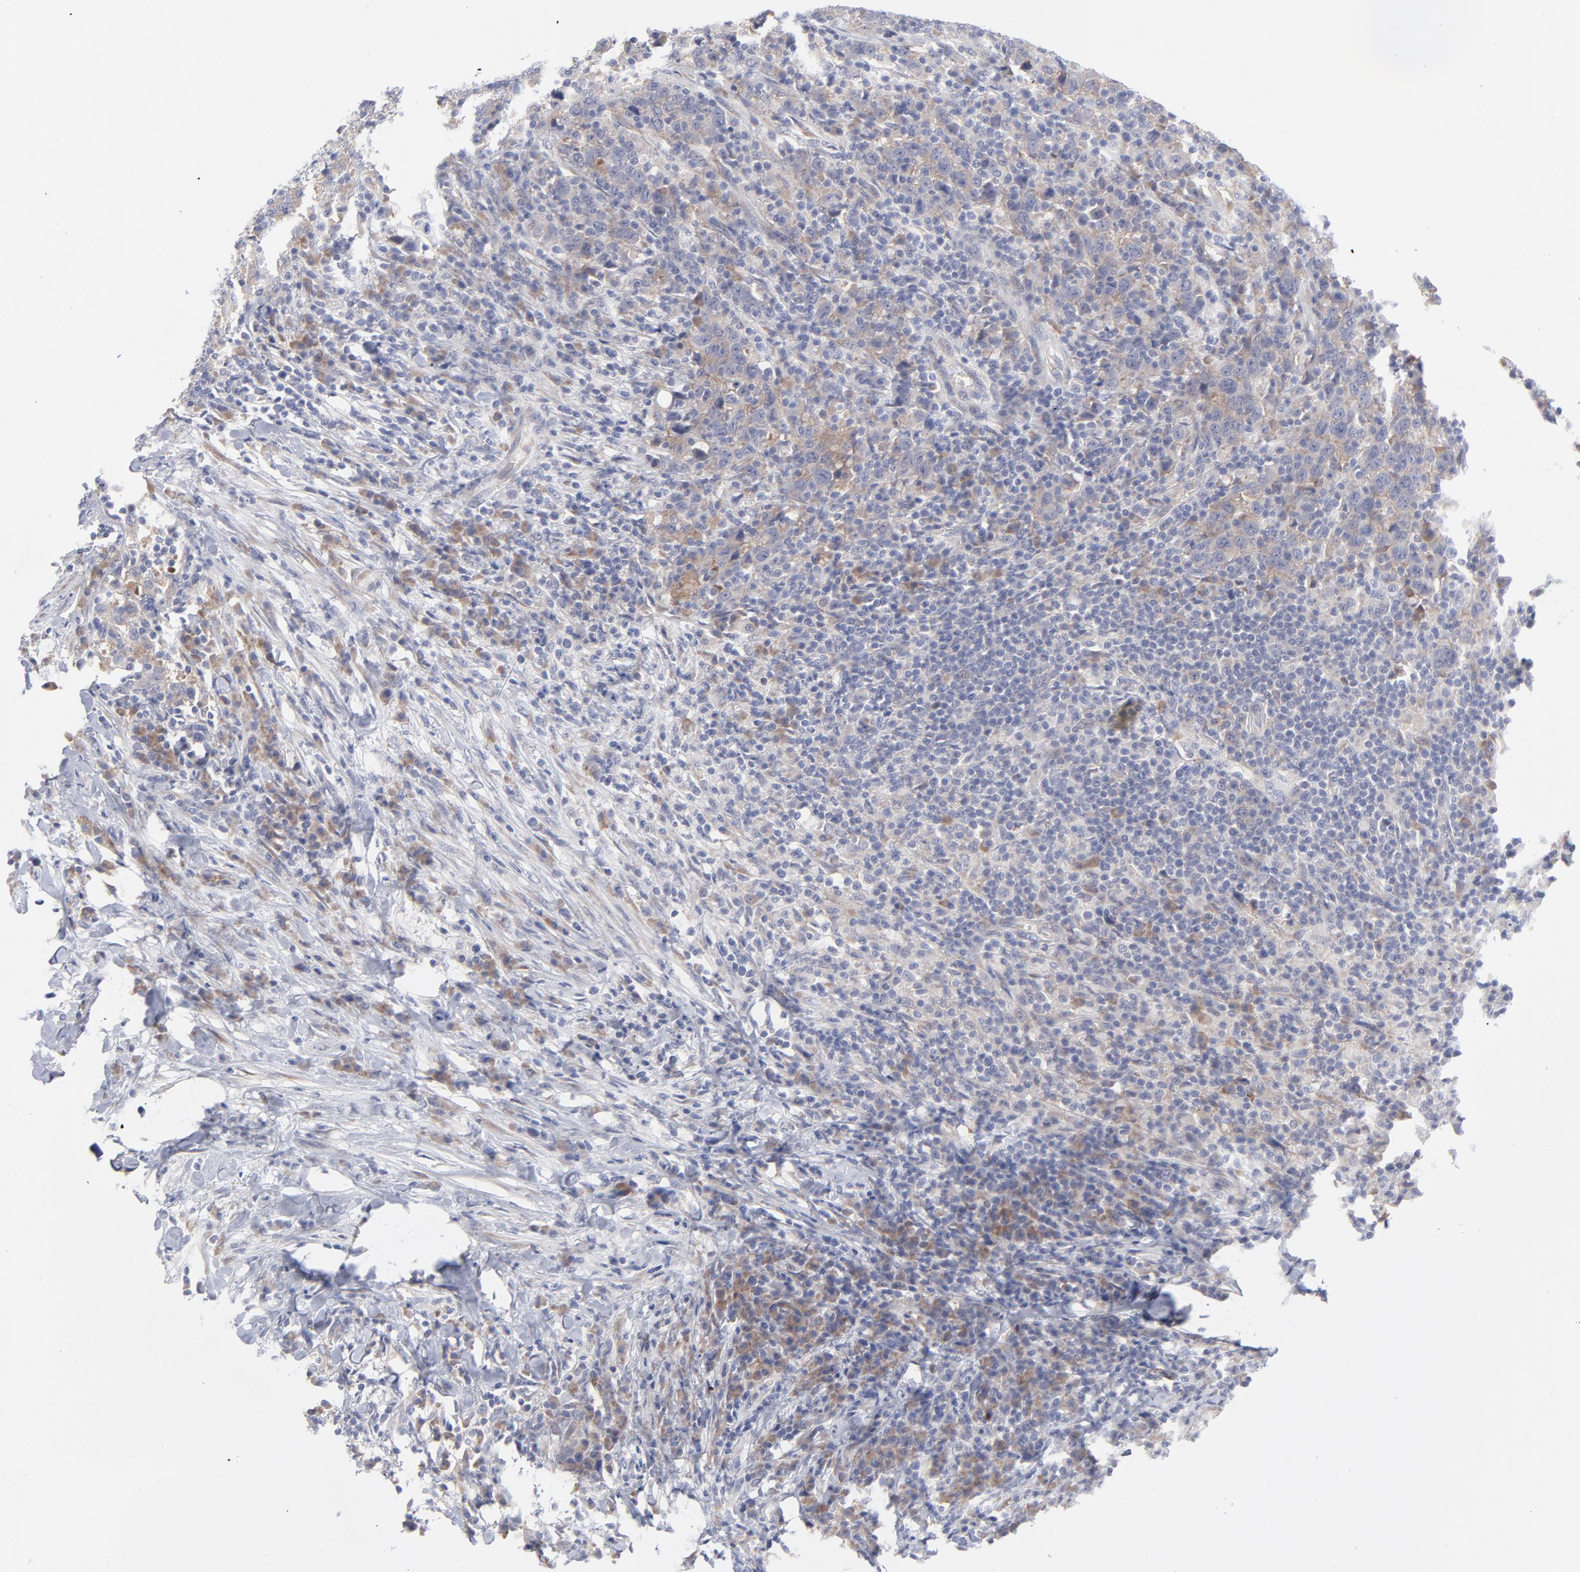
{"staining": {"intensity": "weak", "quantity": "<25%", "location": "cytoplasmic/membranous"}, "tissue": "urothelial cancer", "cell_type": "Tumor cells", "image_type": "cancer", "snomed": [{"axis": "morphology", "description": "Urothelial carcinoma, High grade"}, {"axis": "topography", "description": "Urinary bladder"}], "caption": "This is an immunohistochemistry (IHC) photomicrograph of urothelial cancer. There is no positivity in tumor cells.", "gene": "RPS24", "patient": {"sex": "male", "age": 61}}